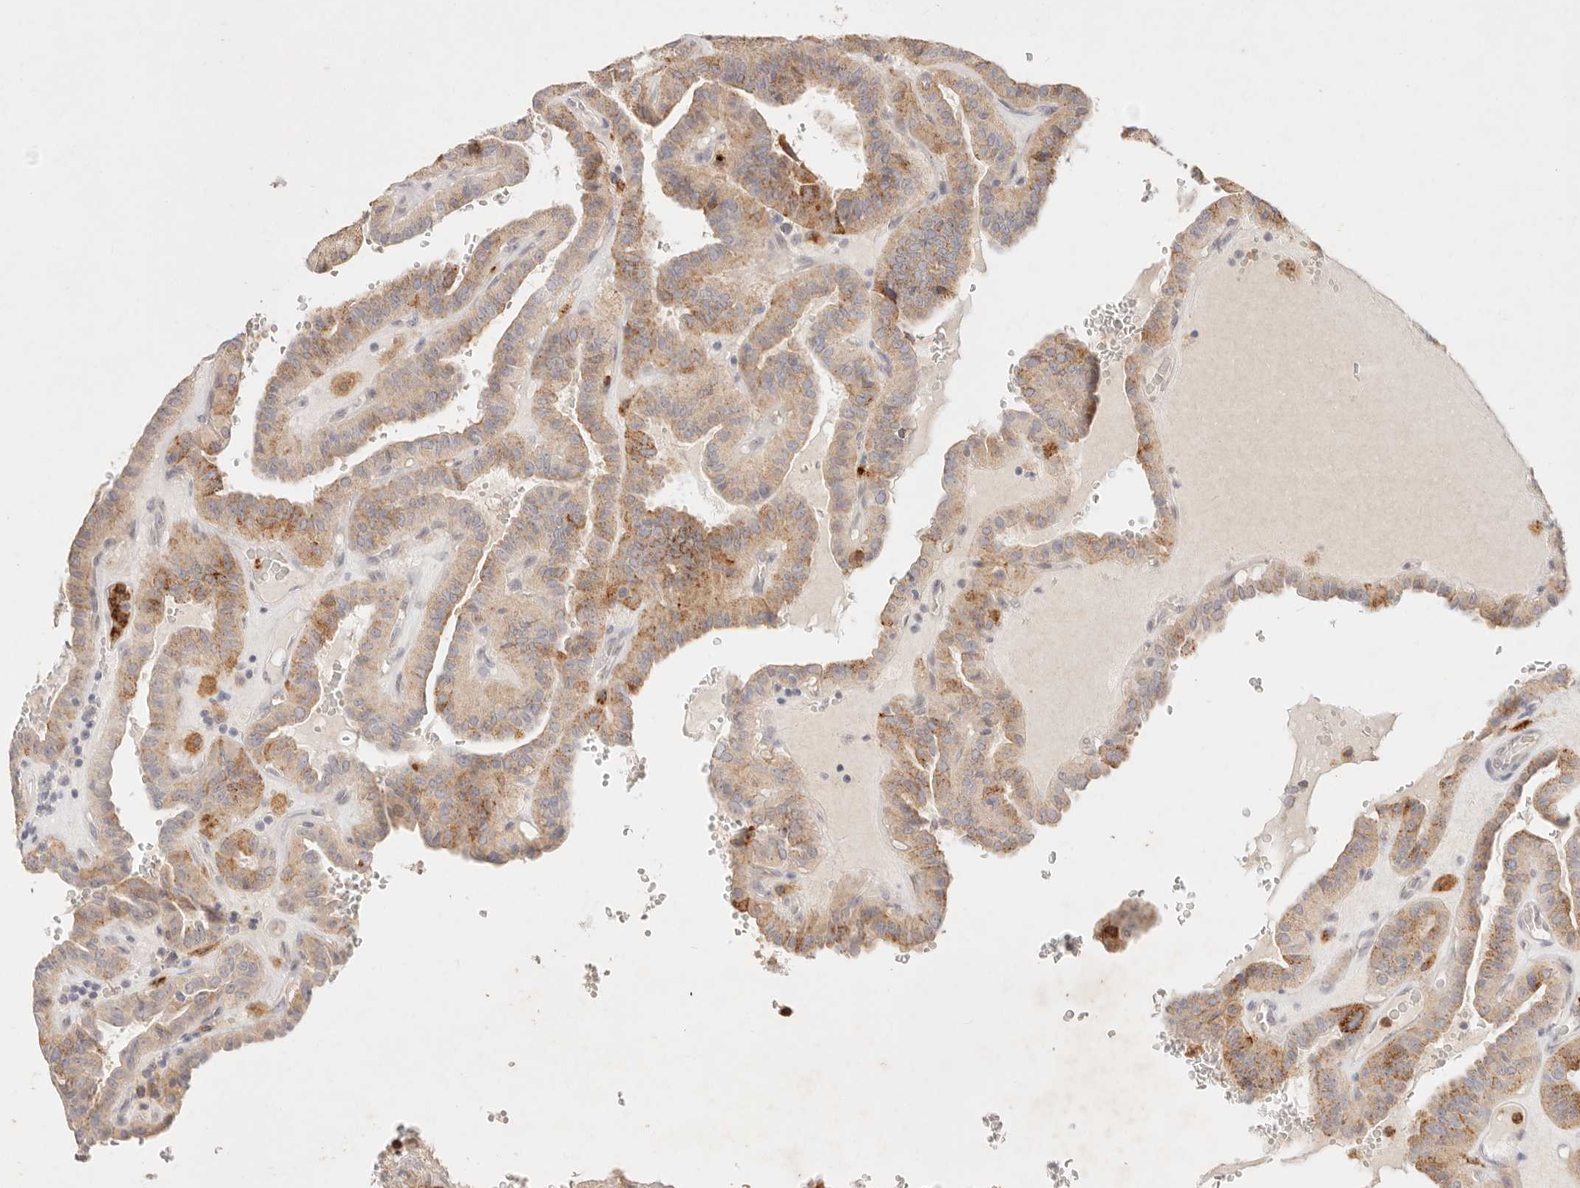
{"staining": {"intensity": "moderate", "quantity": "25%-75%", "location": "cytoplasmic/membranous"}, "tissue": "thyroid cancer", "cell_type": "Tumor cells", "image_type": "cancer", "snomed": [{"axis": "morphology", "description": "Papillary adenocarcinoma, NOS"}, {"axis": "topography", "description": "Thyroid gland"}], "caption": "Protein staining by immunohistochemistry exhibits moderate cytoplasmic/membranous expression in about 25%-75% of tumor cells in thyroid papillary adenocarcinoma. Ihc stains the protein of interest in brown and the nuclei are stained blue.", "gene": "GPR84", "patient": {"sex": "male", "age": 77}}